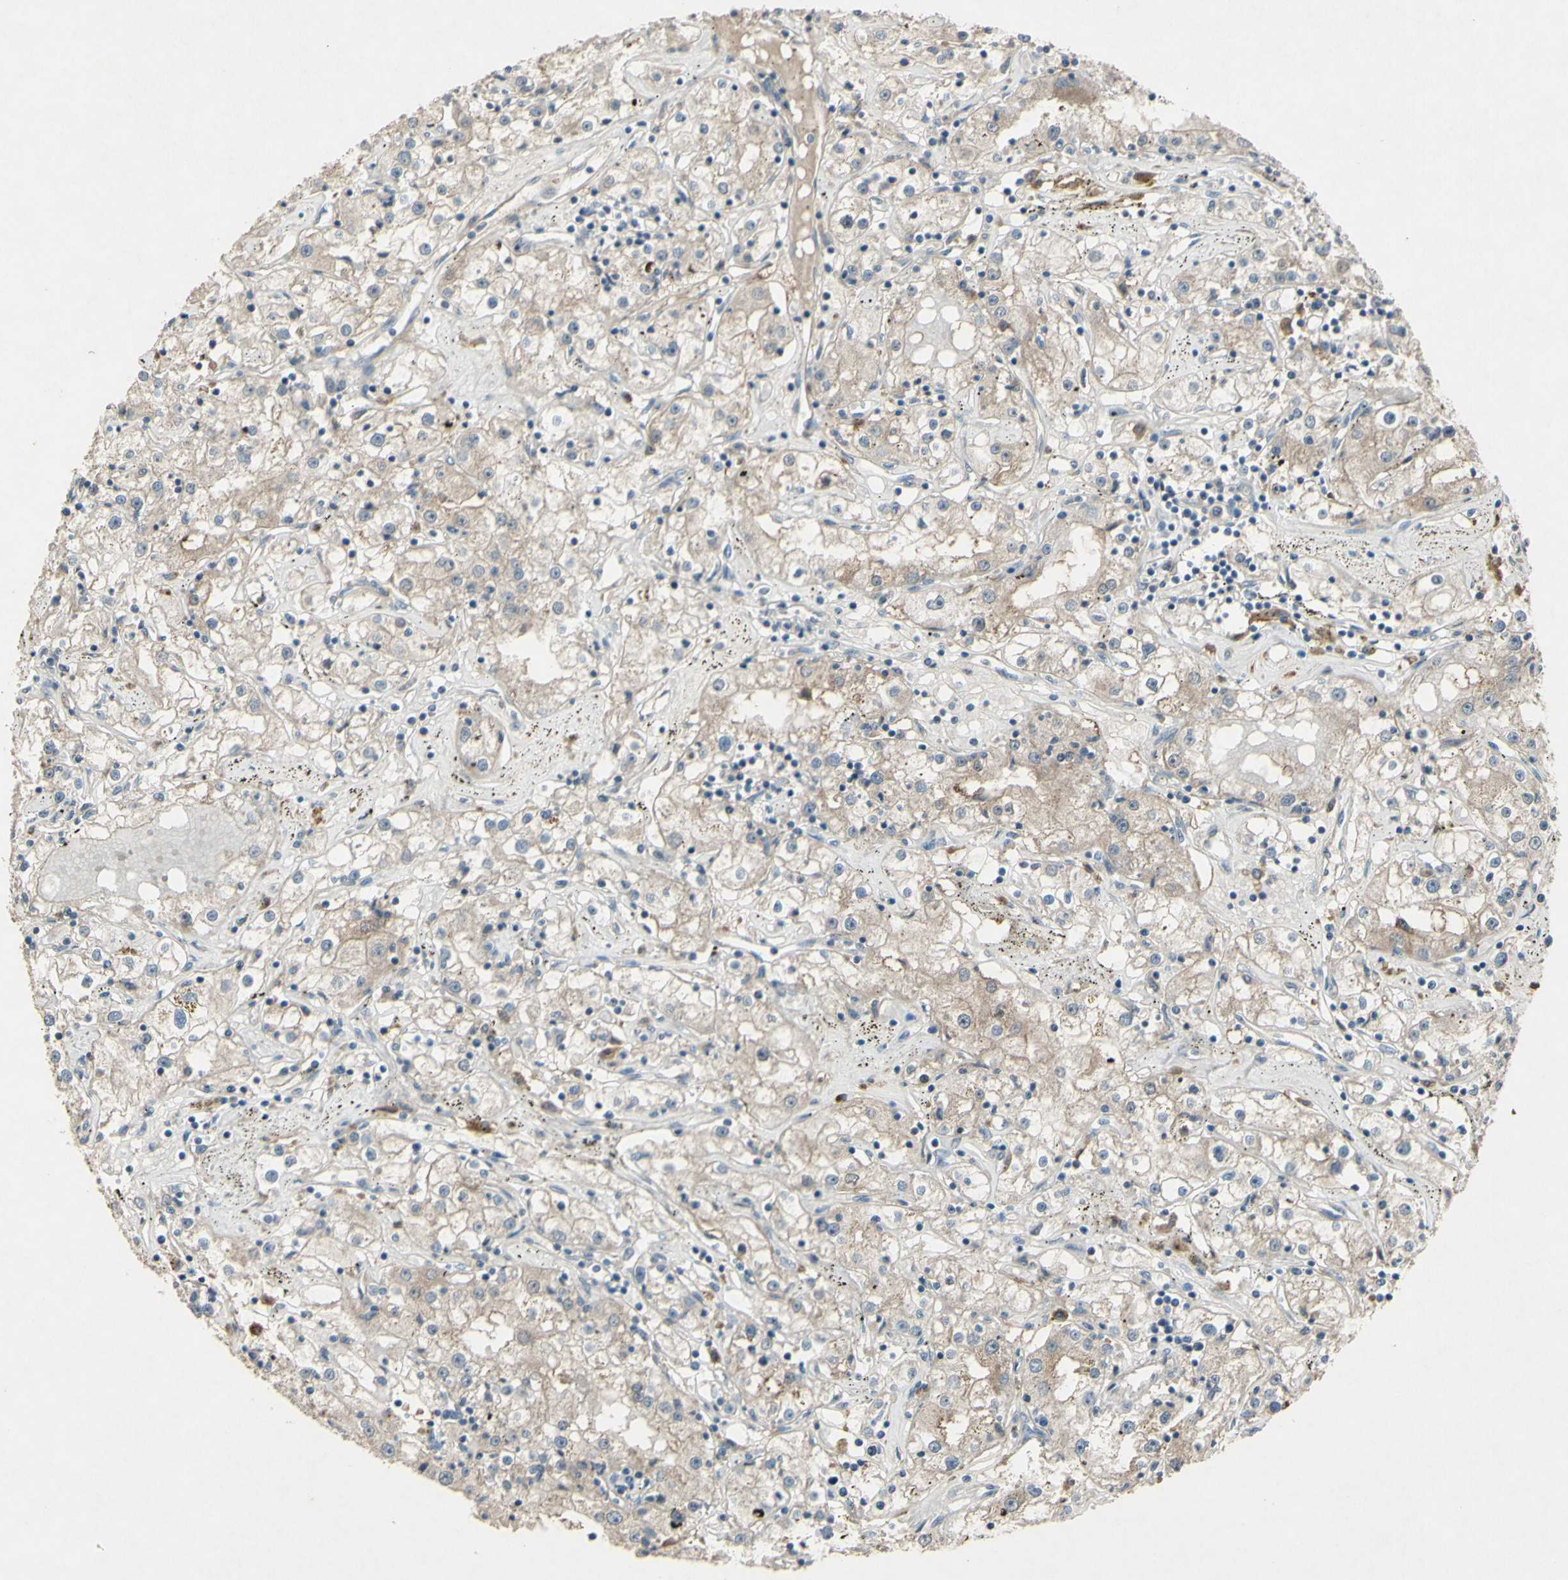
{"staining": {"intensity": "weak", "quantity": "25%-75%", "location": "cytoplasmic/membranous"}, "tissue": "renal cancer", "cell_type": "Tumor cells", "image_type": "cancer", "snomed": [{"axis": "morphology", "description": "Adenocarcinoma, NOS"}, {"axis": "topography", "description": "Kidney"}], "caption": "Immunohistochemistry (IHC) histopathology image of neoplastic tissue: human renal cancer stained using IHC exhibits low levels of weak protein expression localized specifically in the cytoplasmic/membranous of tumor cells, appearing as a cytoplasmic/membranous brown color.", "gene": "TIMM21", "patient": {"sex": "male", "age": 56}}